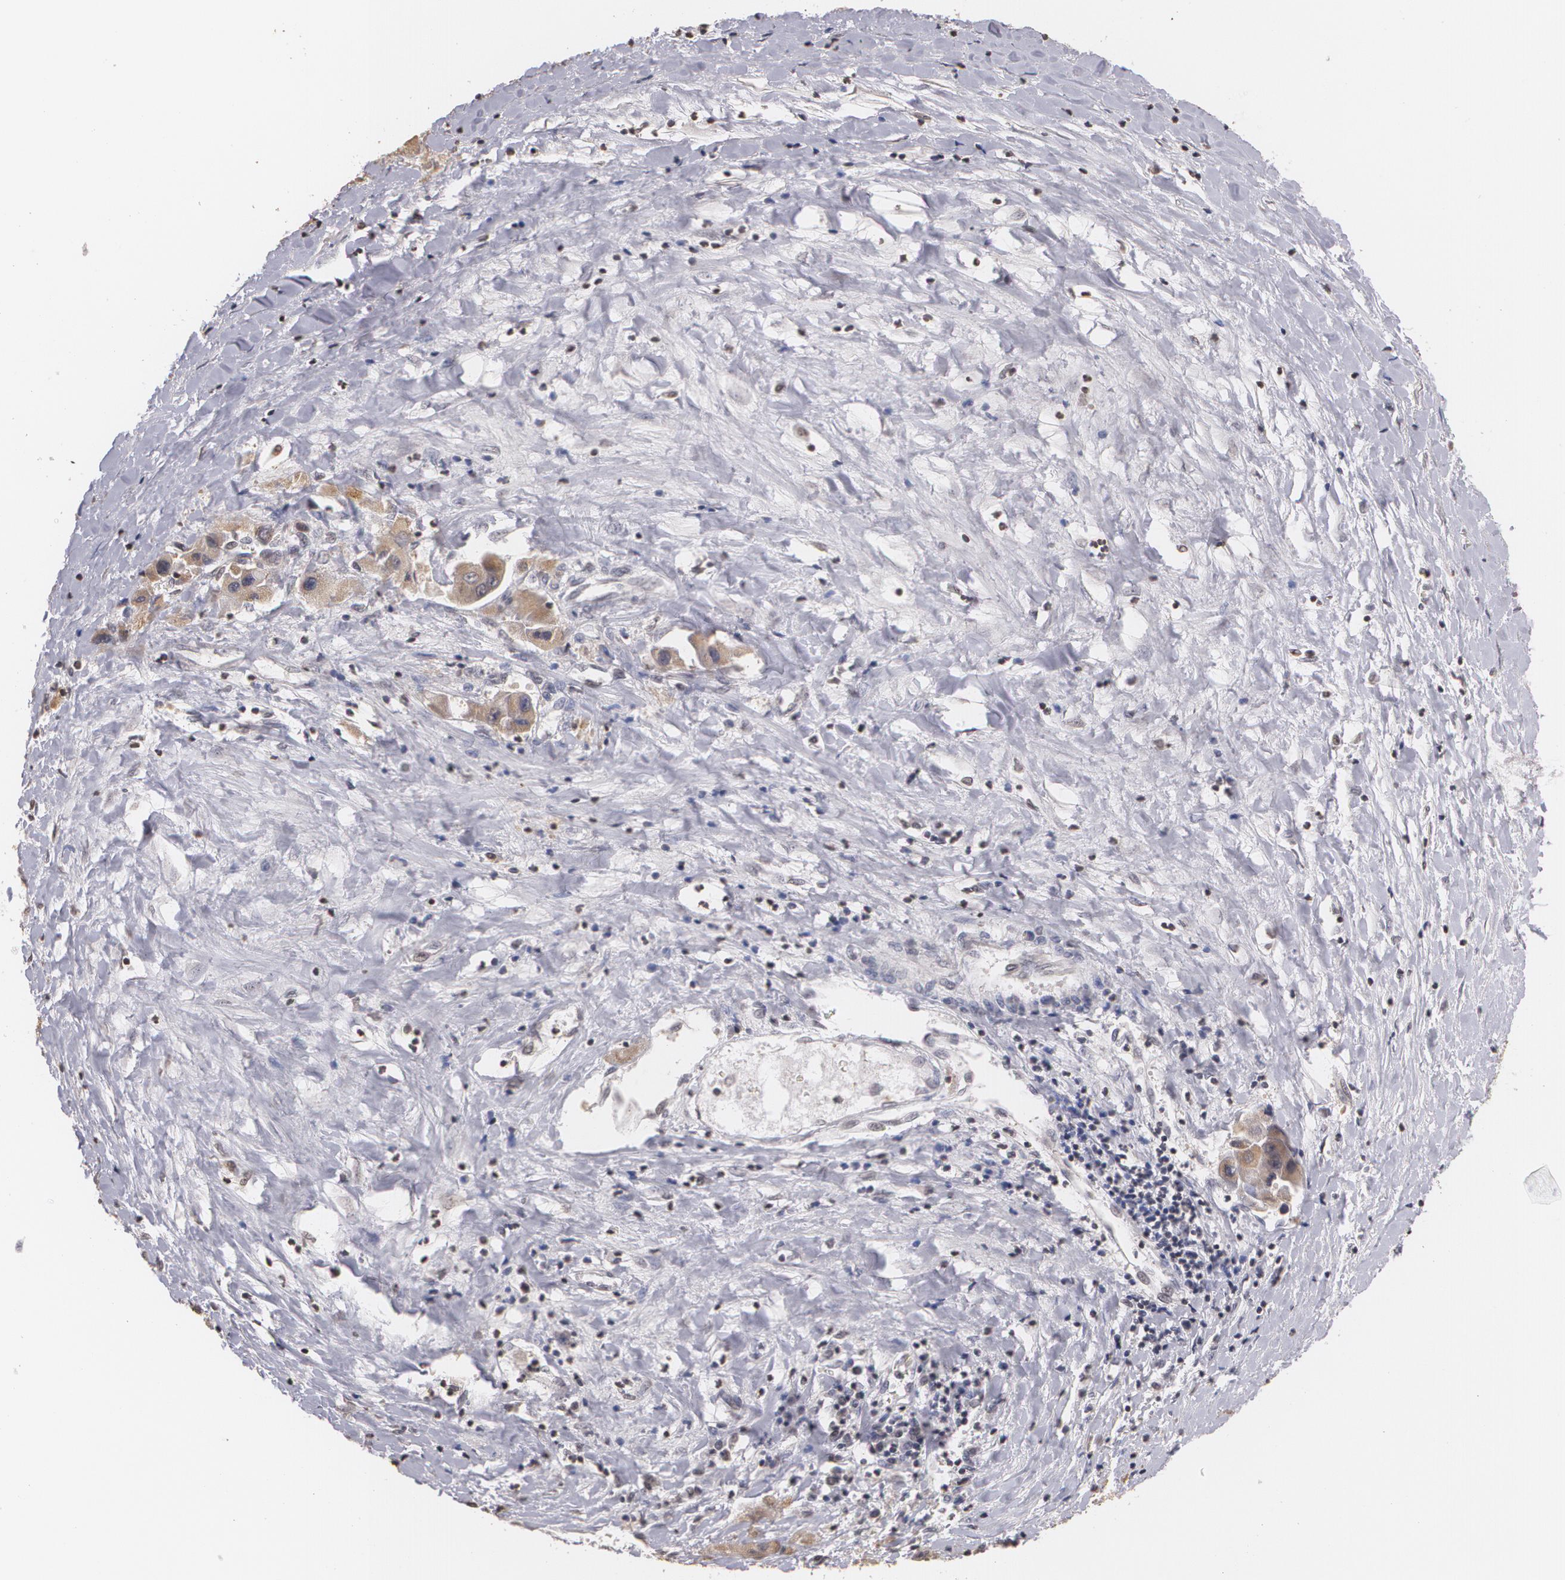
{"staining": {"intensity": "weak", "quantity": "<25%", "location": "cytoplasmic/membranous"}, "tissue": "liver cancer", "cell_type": "Tumor cells", "image_type": "cancer", "snomed": [{"axis": "morphology", "description": "Carcinoma, Hepatocellular, NOS"}, {"axis": "topography", "description": "Liver"}], "caption": "Liver cancer stained for a protein using immunohistochemistry (IHC) demonstrates no positivity tumor cells.", "gene": "THRB", "patient": {"sex": "male", "age": 24}}